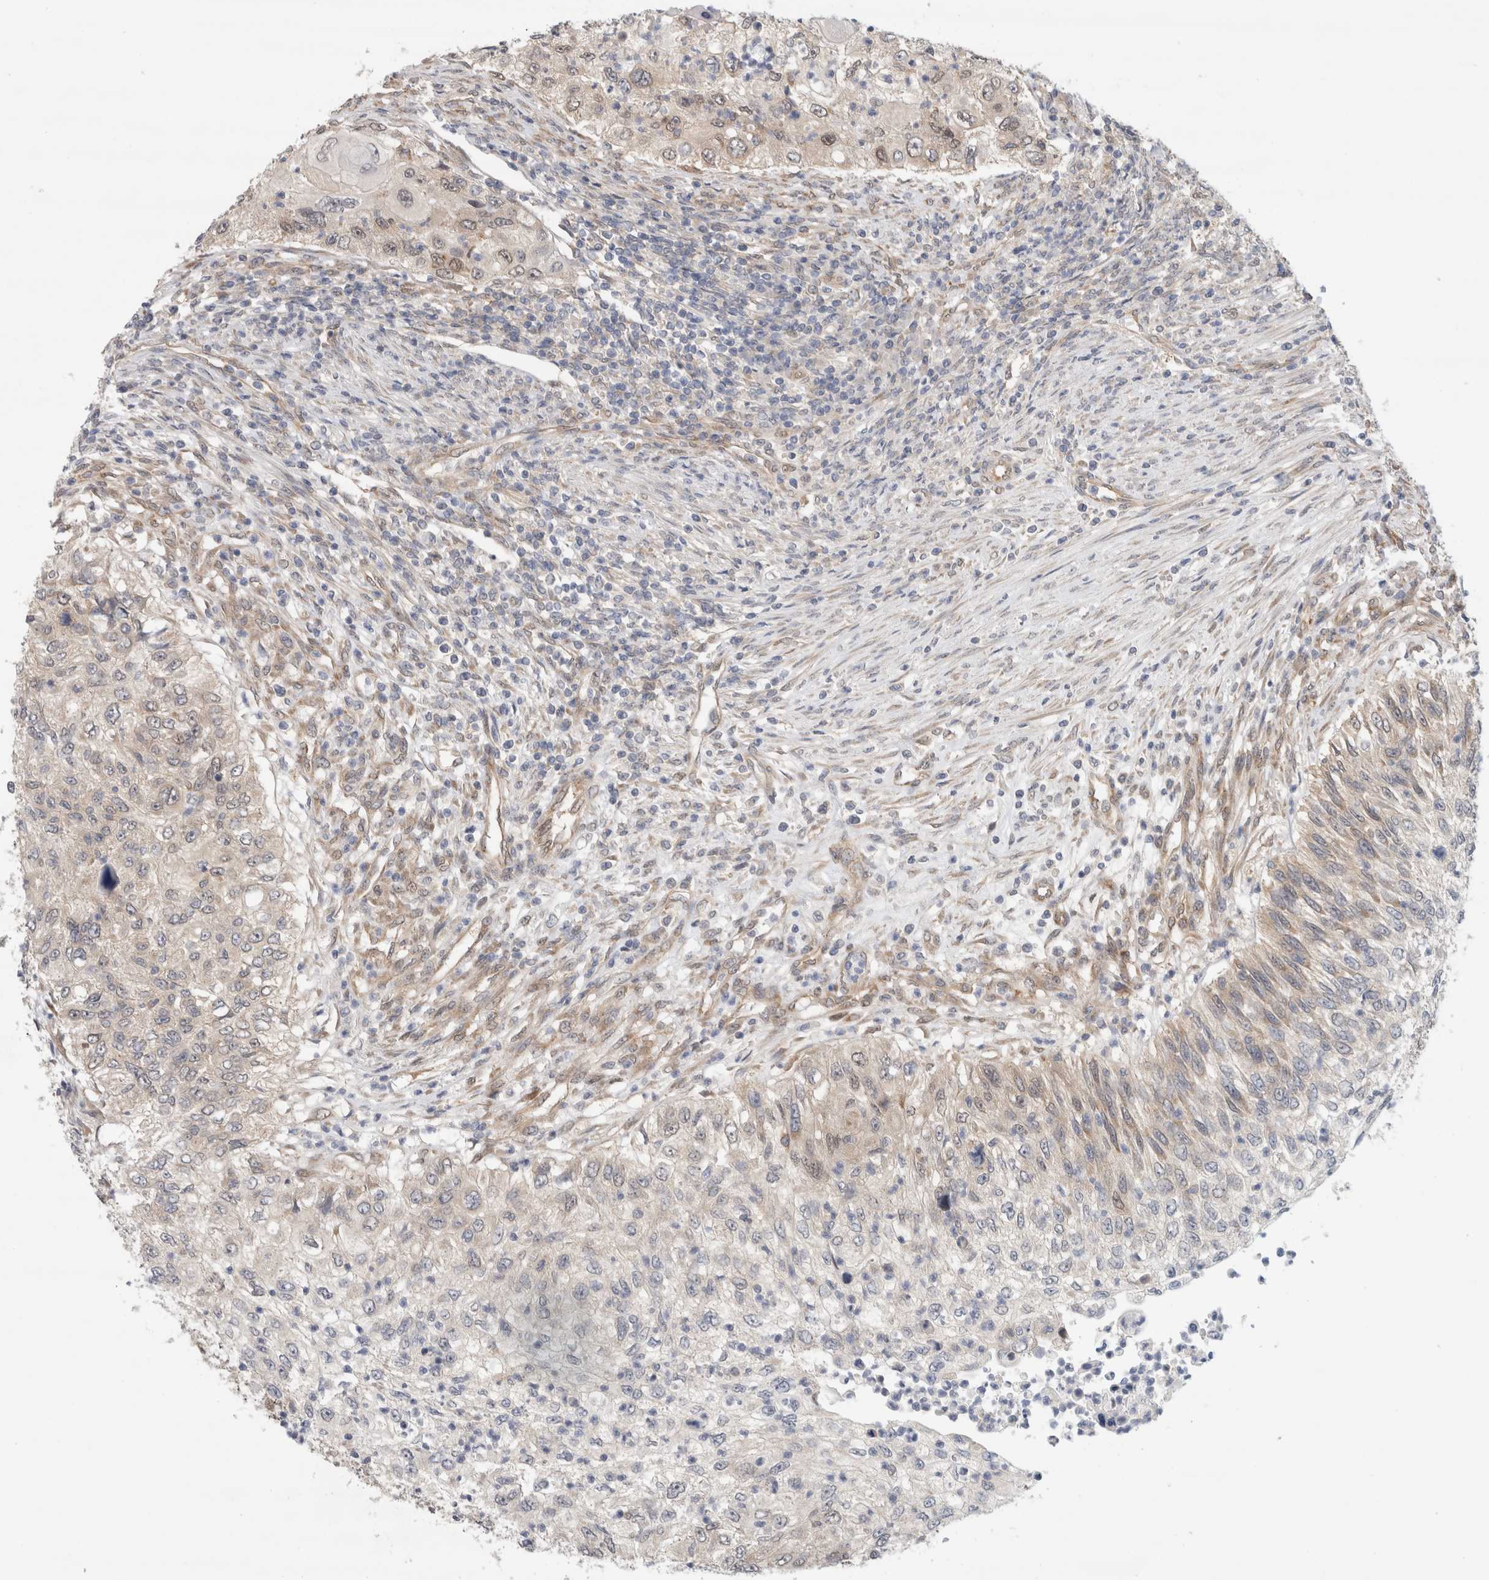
{"staining": {"intensity": "weak", "quantity": "<25%", "location": "cytoplasmic/membranous"}, "tissue": "urothelial cancer", "cell_type": "Tumor cells", "image_type": "cancer", "snomed": [{"axis": "morphology", "description": "Urothelial carcinoma, High grade"}, {"axis": "topography", "description": "Urinary bladder"}], "caption": "The histopathology image exhibits no significant positivity in tumor cells of urothelial cancer.", "gene": "EIF4G3", "patient": {"sex": "female", "age": 60}}